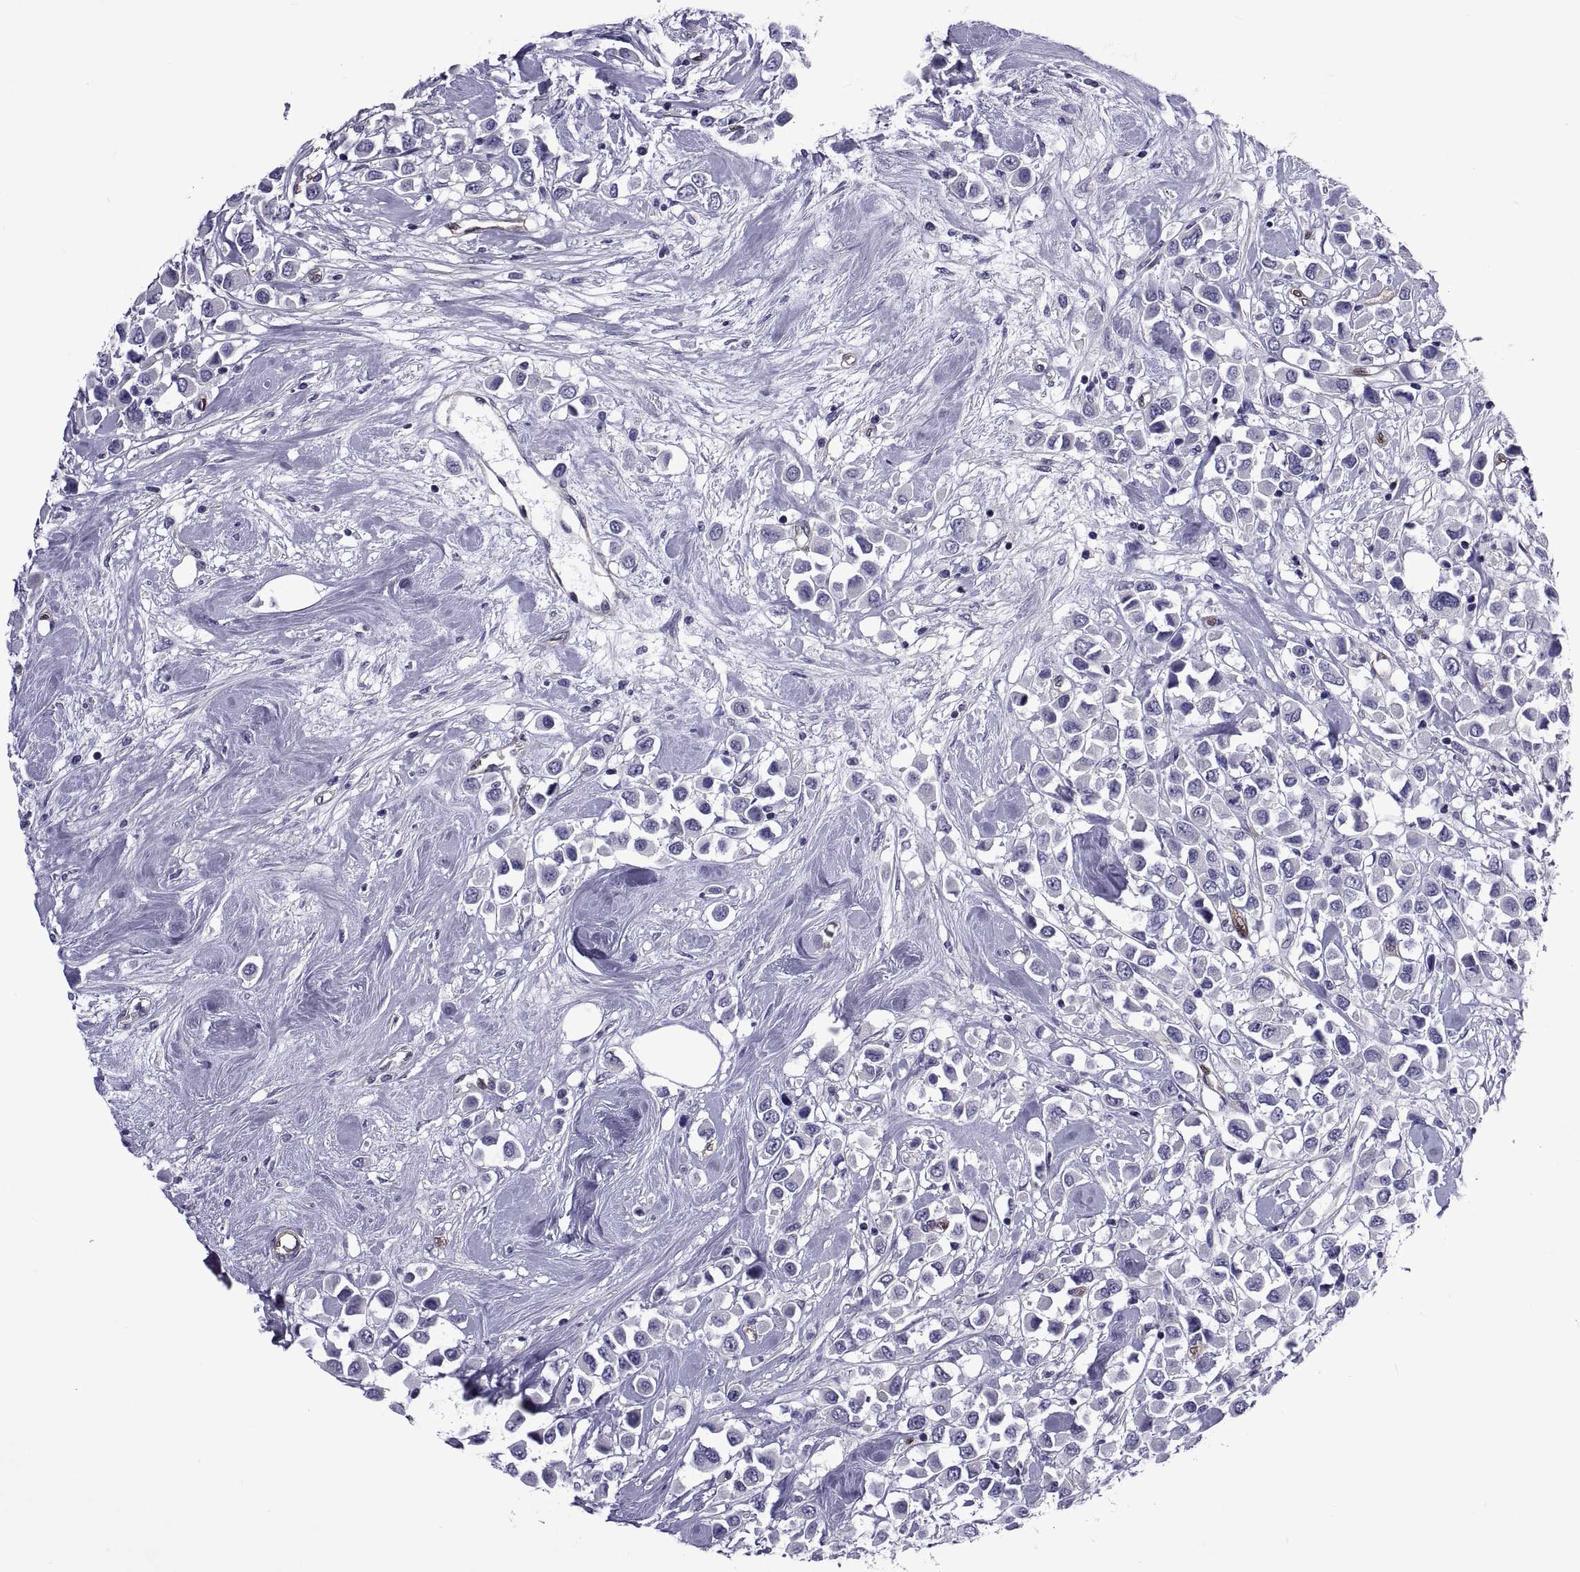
{"staining": {"intensity": "negative", "quantity": "none", "location": "none"}, "tissue": "breast cancer", "cell_type": "Tumor cells", "image_type": "cancer", "snomed": [{"axis": "morphology", "description": "Duct carcinoma"}, {"axis": "topography", "description": "Breast"}], "caption": "DAB immunohistochemical staining of breast cancer exhibits no significant positivity in tumor cells.", "gene": "LCN9", "patient": {"sex": "female", "age": 61}}